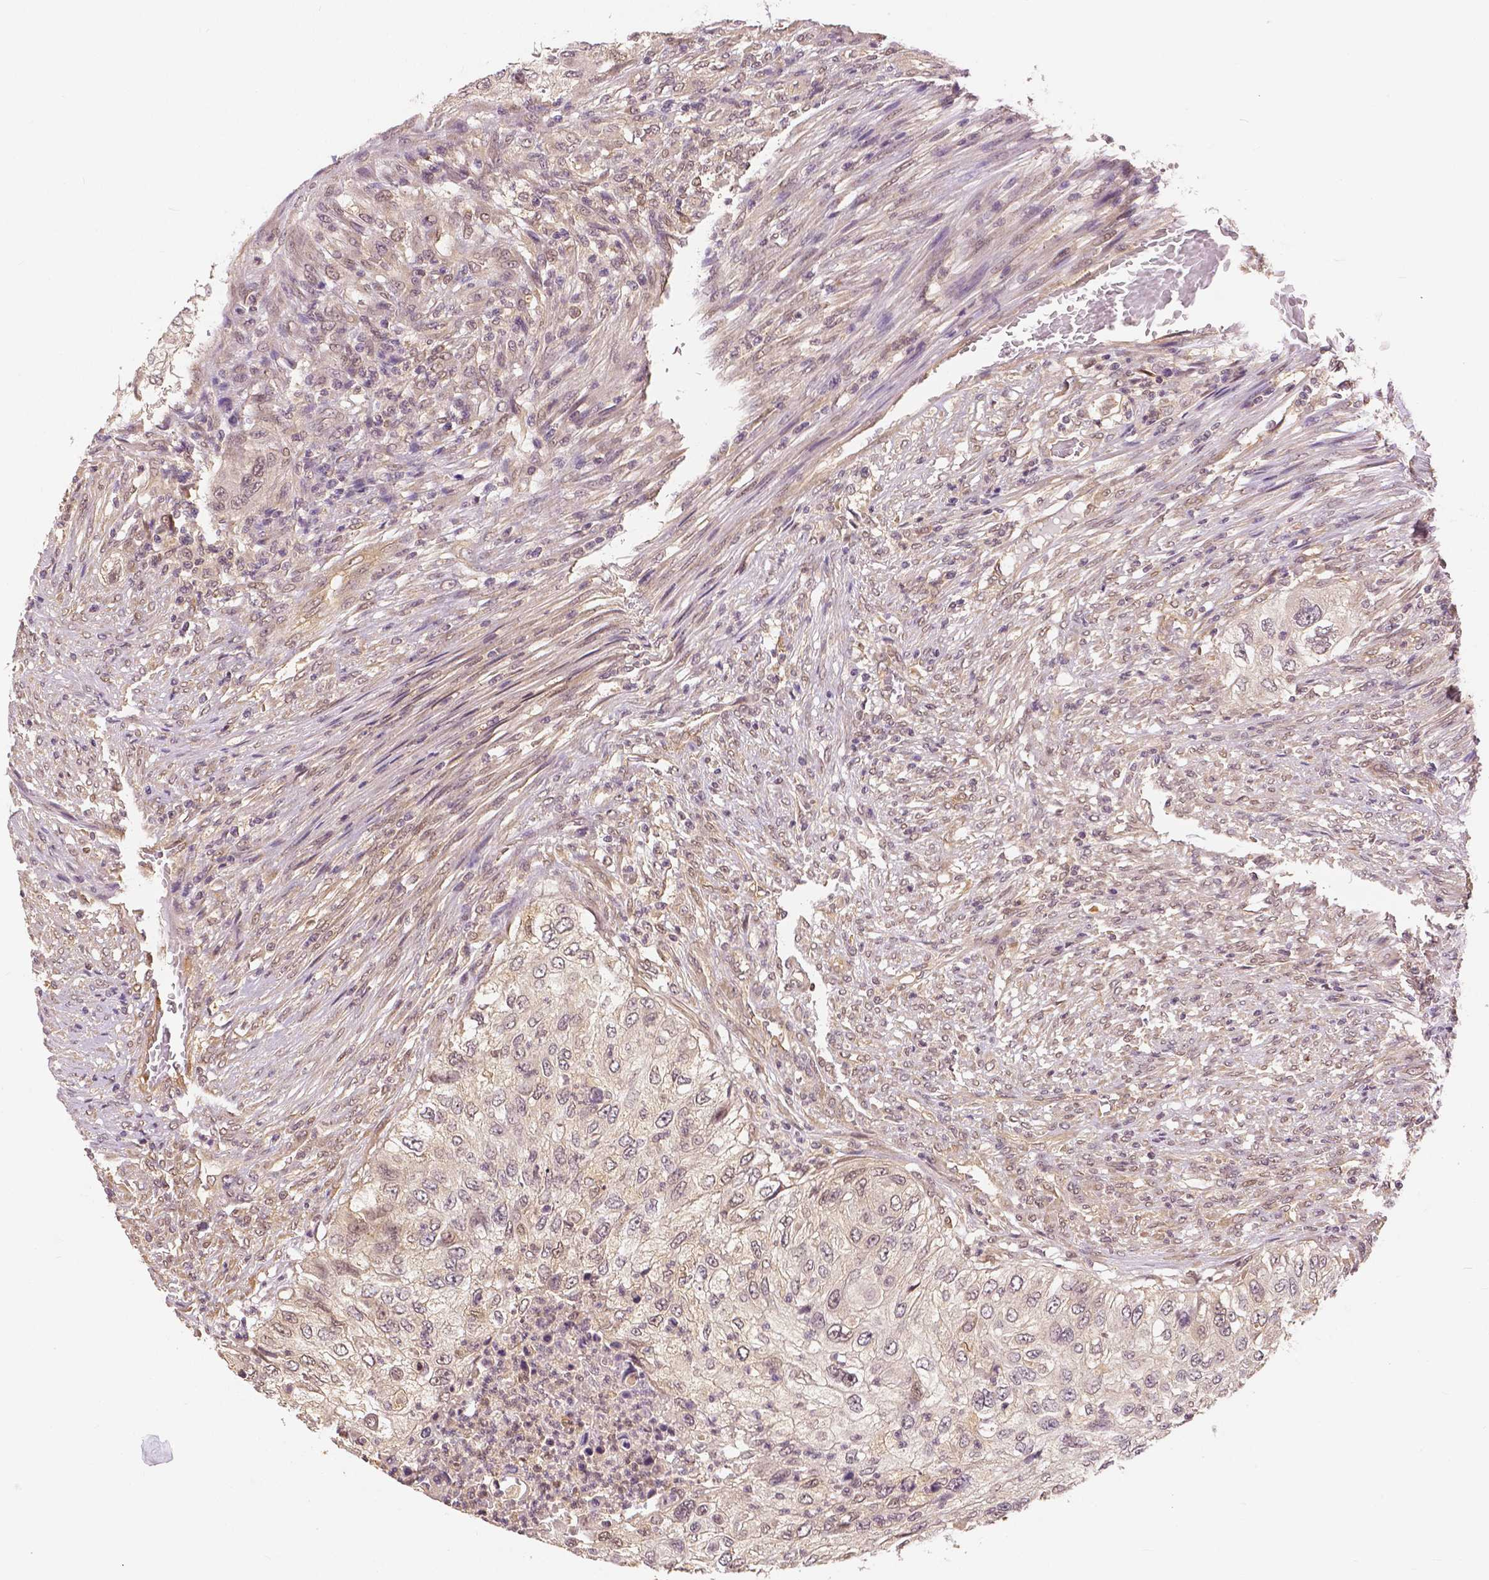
{"staining": {"intensity": "weak", "quantity": "<25%", "location": "nuclear"}, "tissue": "urothelial cancer", "cell_type": "Tumor cells", "image_type": "cancer", "snomed": [{"axis": "morphology", "description": "Urothelial carcinoma, High grade"}, {"axis": "topography", "description": "Urinary bladder"}], "caption": "The immunohistochemistry (IHC) histopathology image has no significant positivity in tumor cells of urothelial carcinoma (high-grade) tissue.", "gene": "MAP1LC3B", "patient": {"sex": "female", "age": 60}}